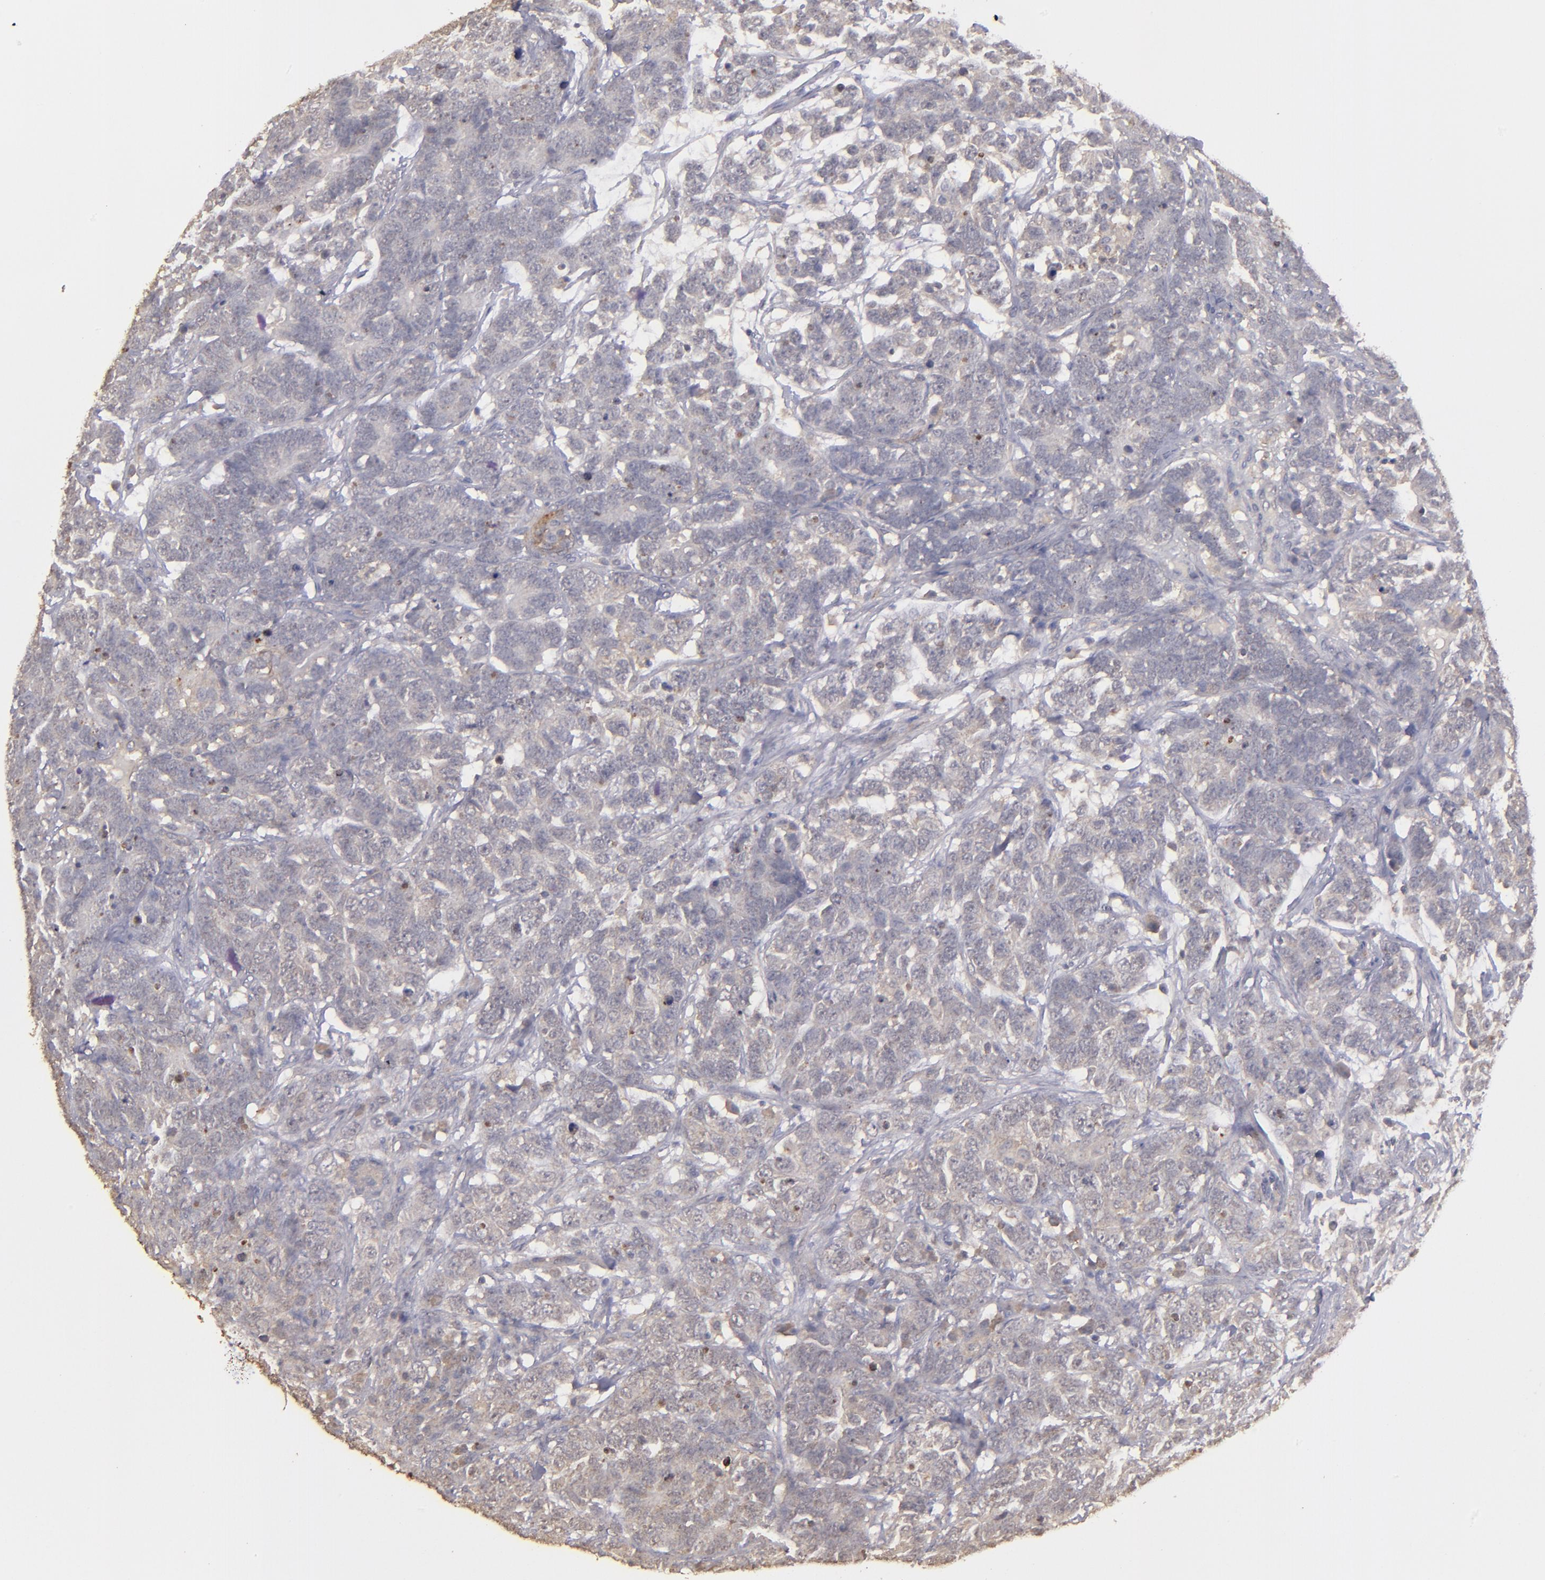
{"staining": {"intensity": "weak", "quantity": "25%-75%", "location": "cytoplasmic/membranous"}, "tissue": "testis cancer", "cell_type": "Tumor cells", "image_type": "cancer", "snomed": [{"axis": "morphology", "description": "Carcinoma, Embryonal, NOS"}, {"axis": "topography", "description": "Testis"}], "caption": "Protein expression by immunohistochemistry shows weak cytoplasmic/membranous positivity in about 25%-75% of tumor cells in testis cancer (embryonal carcinoma).", "gene": "FAT1", "patient": {"sex": "male", "age": 26}}